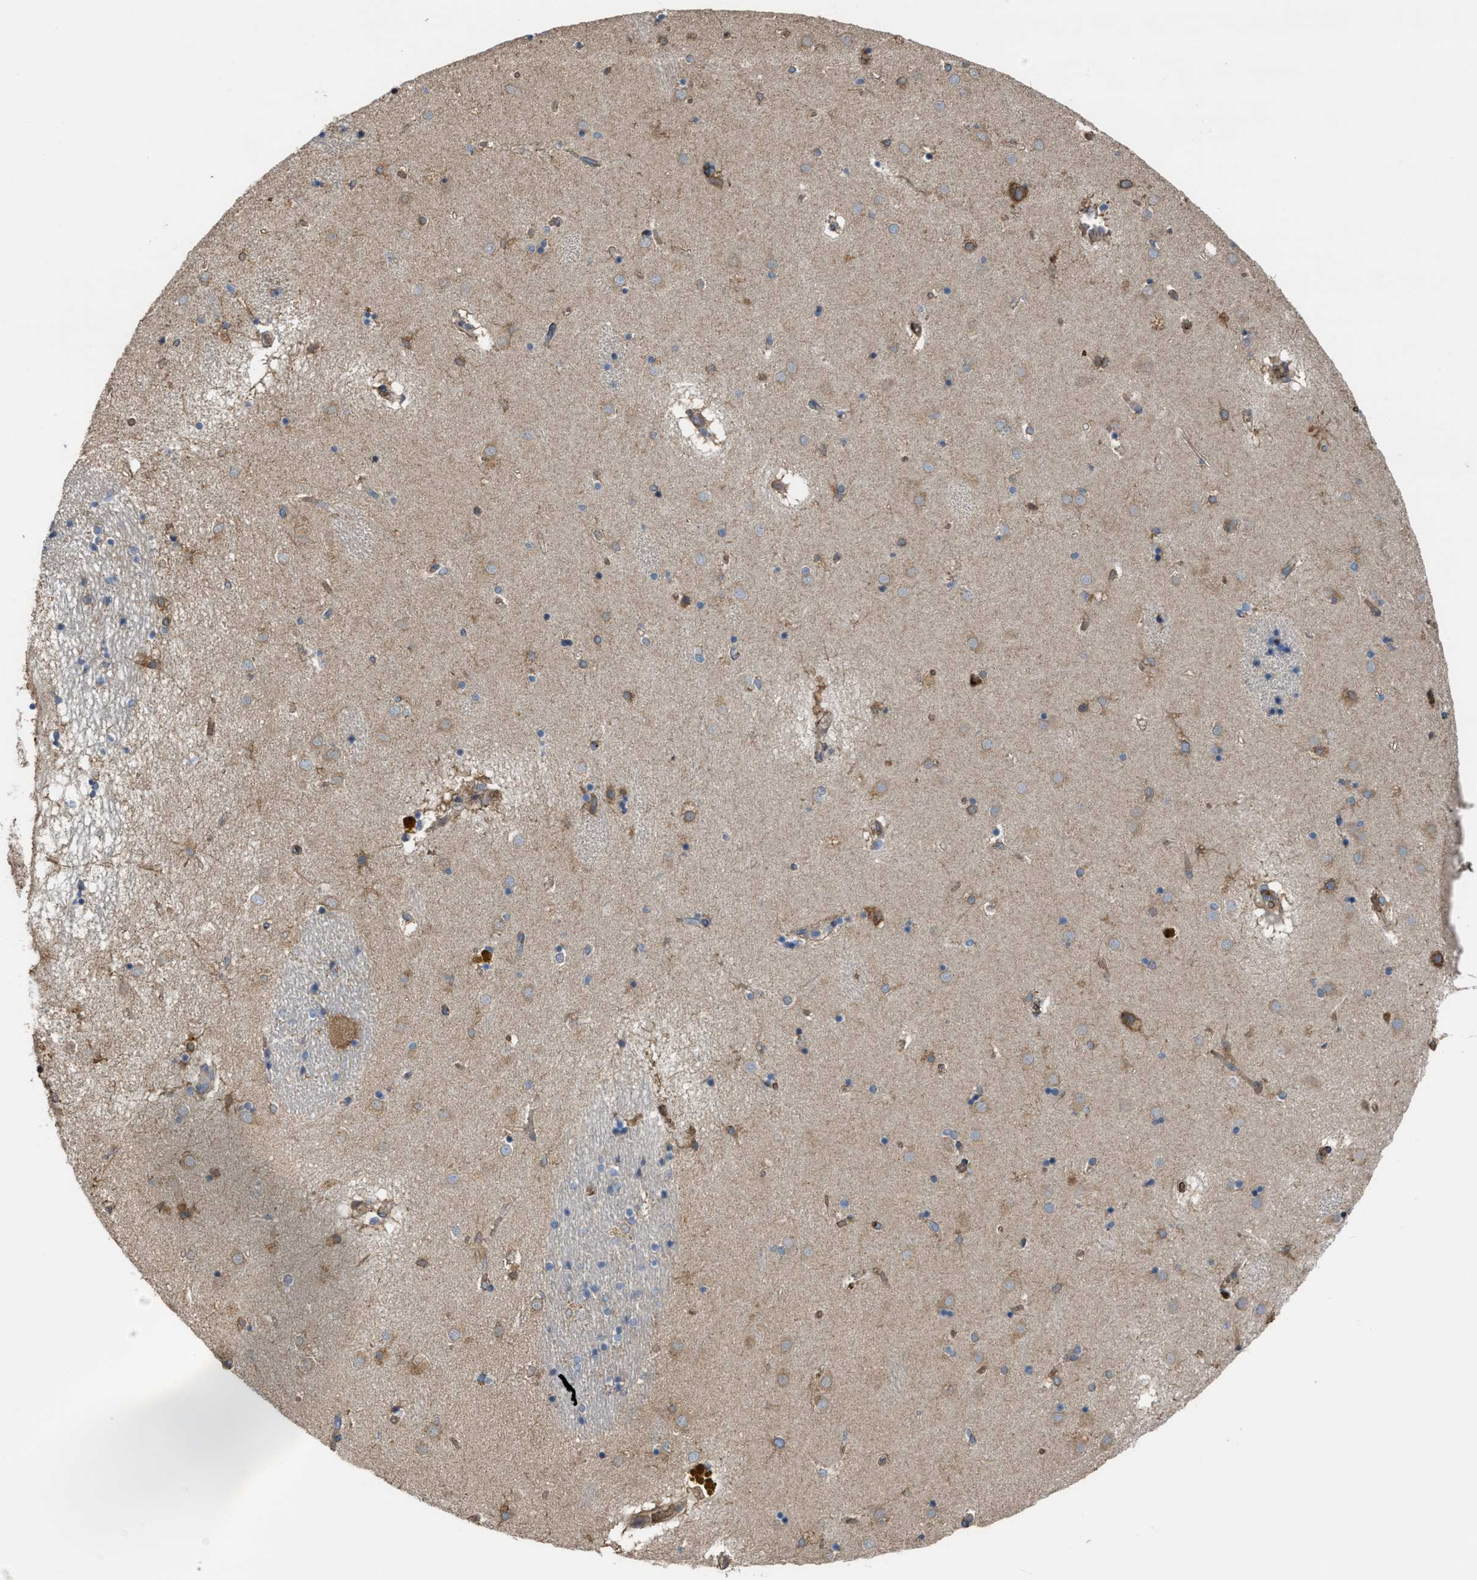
{"staining": {"intensity": "moderate", "quantity": "<25%", "location": "cytoplasmic/membranous"}, "tissue": "caudate", "cell_type": "Glial cells", "image_type": "normal", "snomed": [{"axis": "morphology", "description": "Normal tissue, NOS"}, {"axis": "topography", "description": "Lateral ventricle wall"}], "caption": "Glial cells reveal low levels of moderate cytoplasmic/membranous positivity in approximately <25% of cells in unremarkable caudate. (IHC, brightfield microscopy, high magnification).", "gene": "SELENOM", "patient": {"sex": "male", "age": 70}}